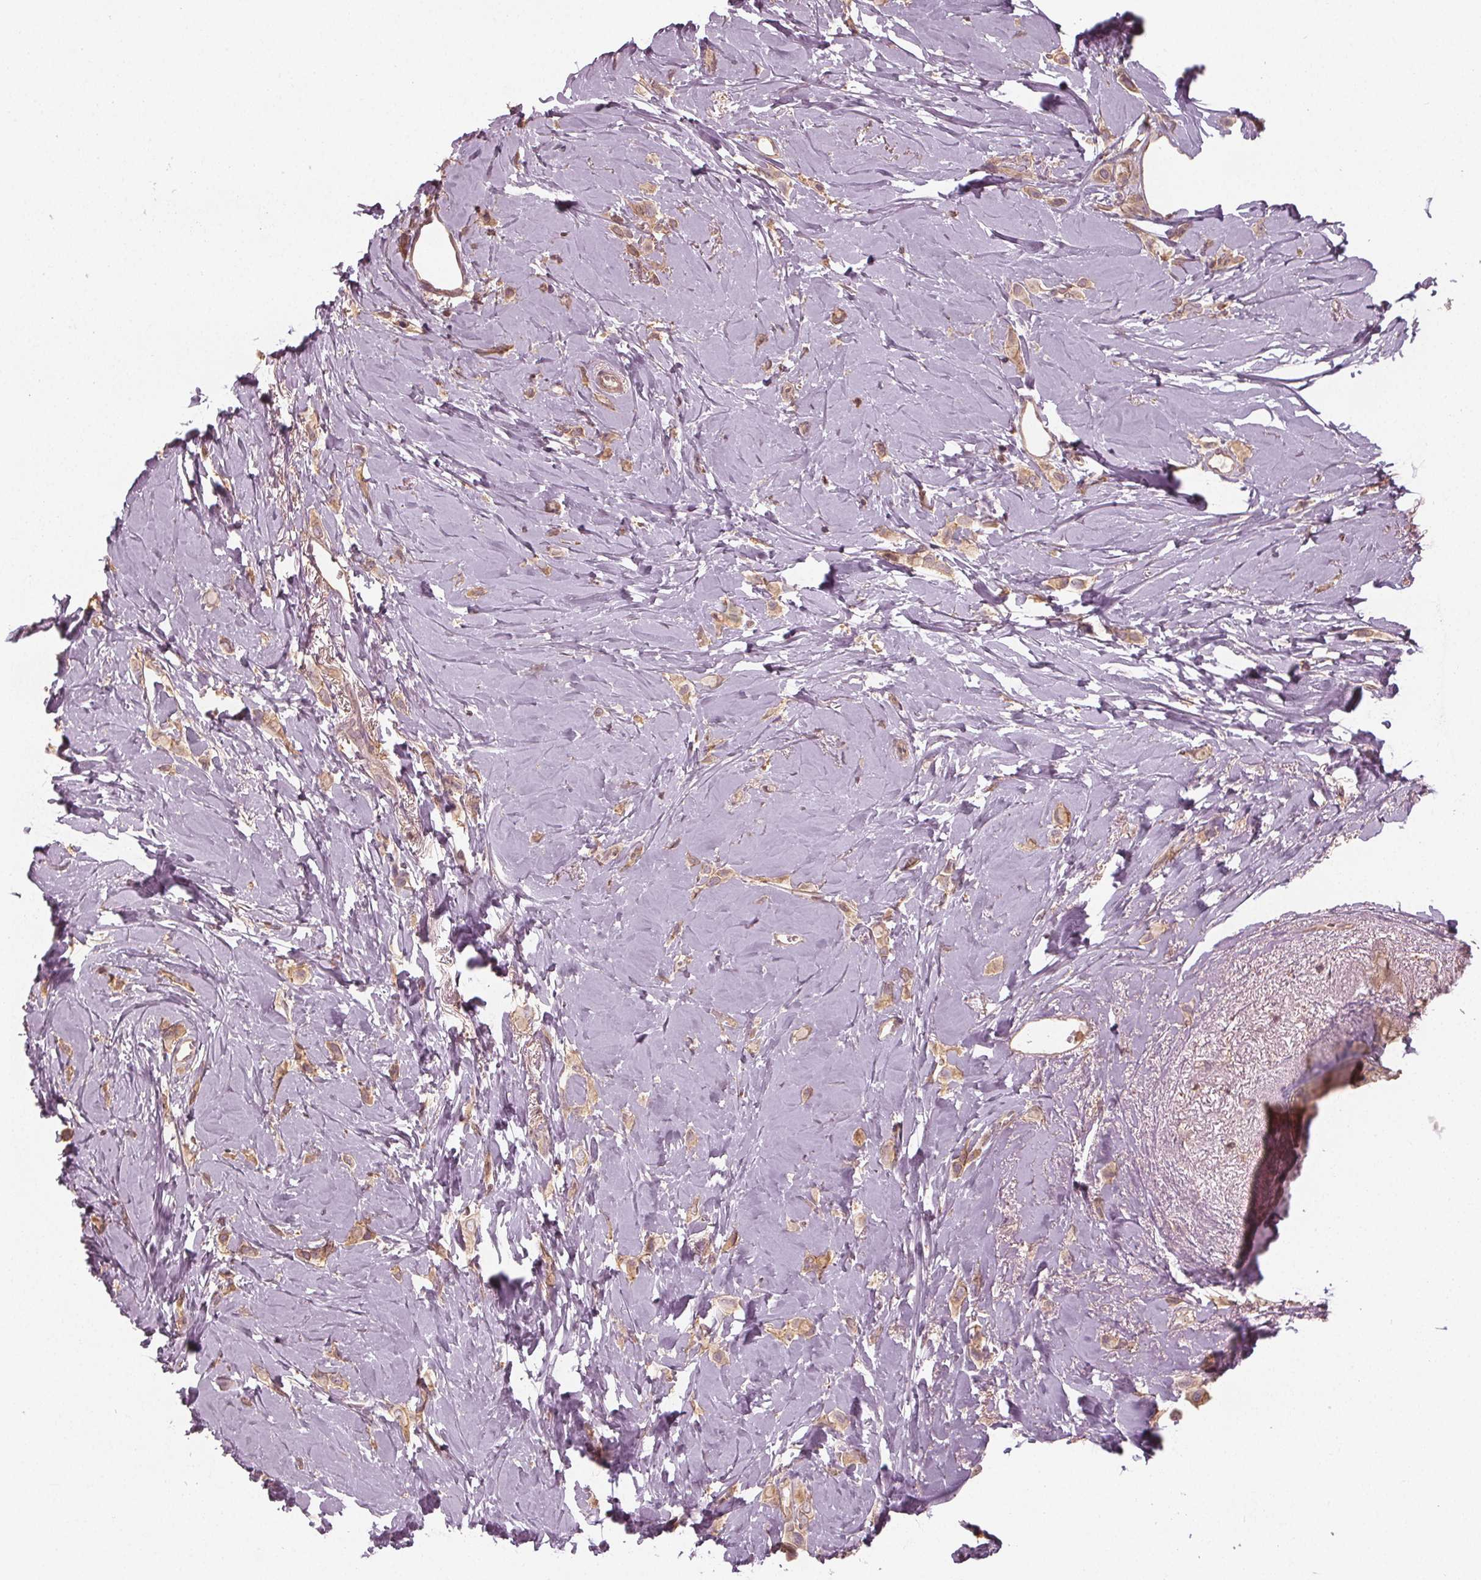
{"staining": {"intensity": "weak", "quantity": ">75%", "location": "cytoplasmic/membranous"}, "tissue": "breast cancer", "cell_type": "Tumor cells", "image_type": "cancer", "snomed": [{"axis": "morphology", "description": "Lobular carcinoma"}, {"axis": "topography", "description": "Breast"}], "caption": "Immunohistochemical staining of human lobular carcinoma (breast) reveals weak cytoplasmic/membranous protein expression in approximately >75% of tumor cells.", "gene": "GNB2", "patient": {"sex": "female", "age": 66}}